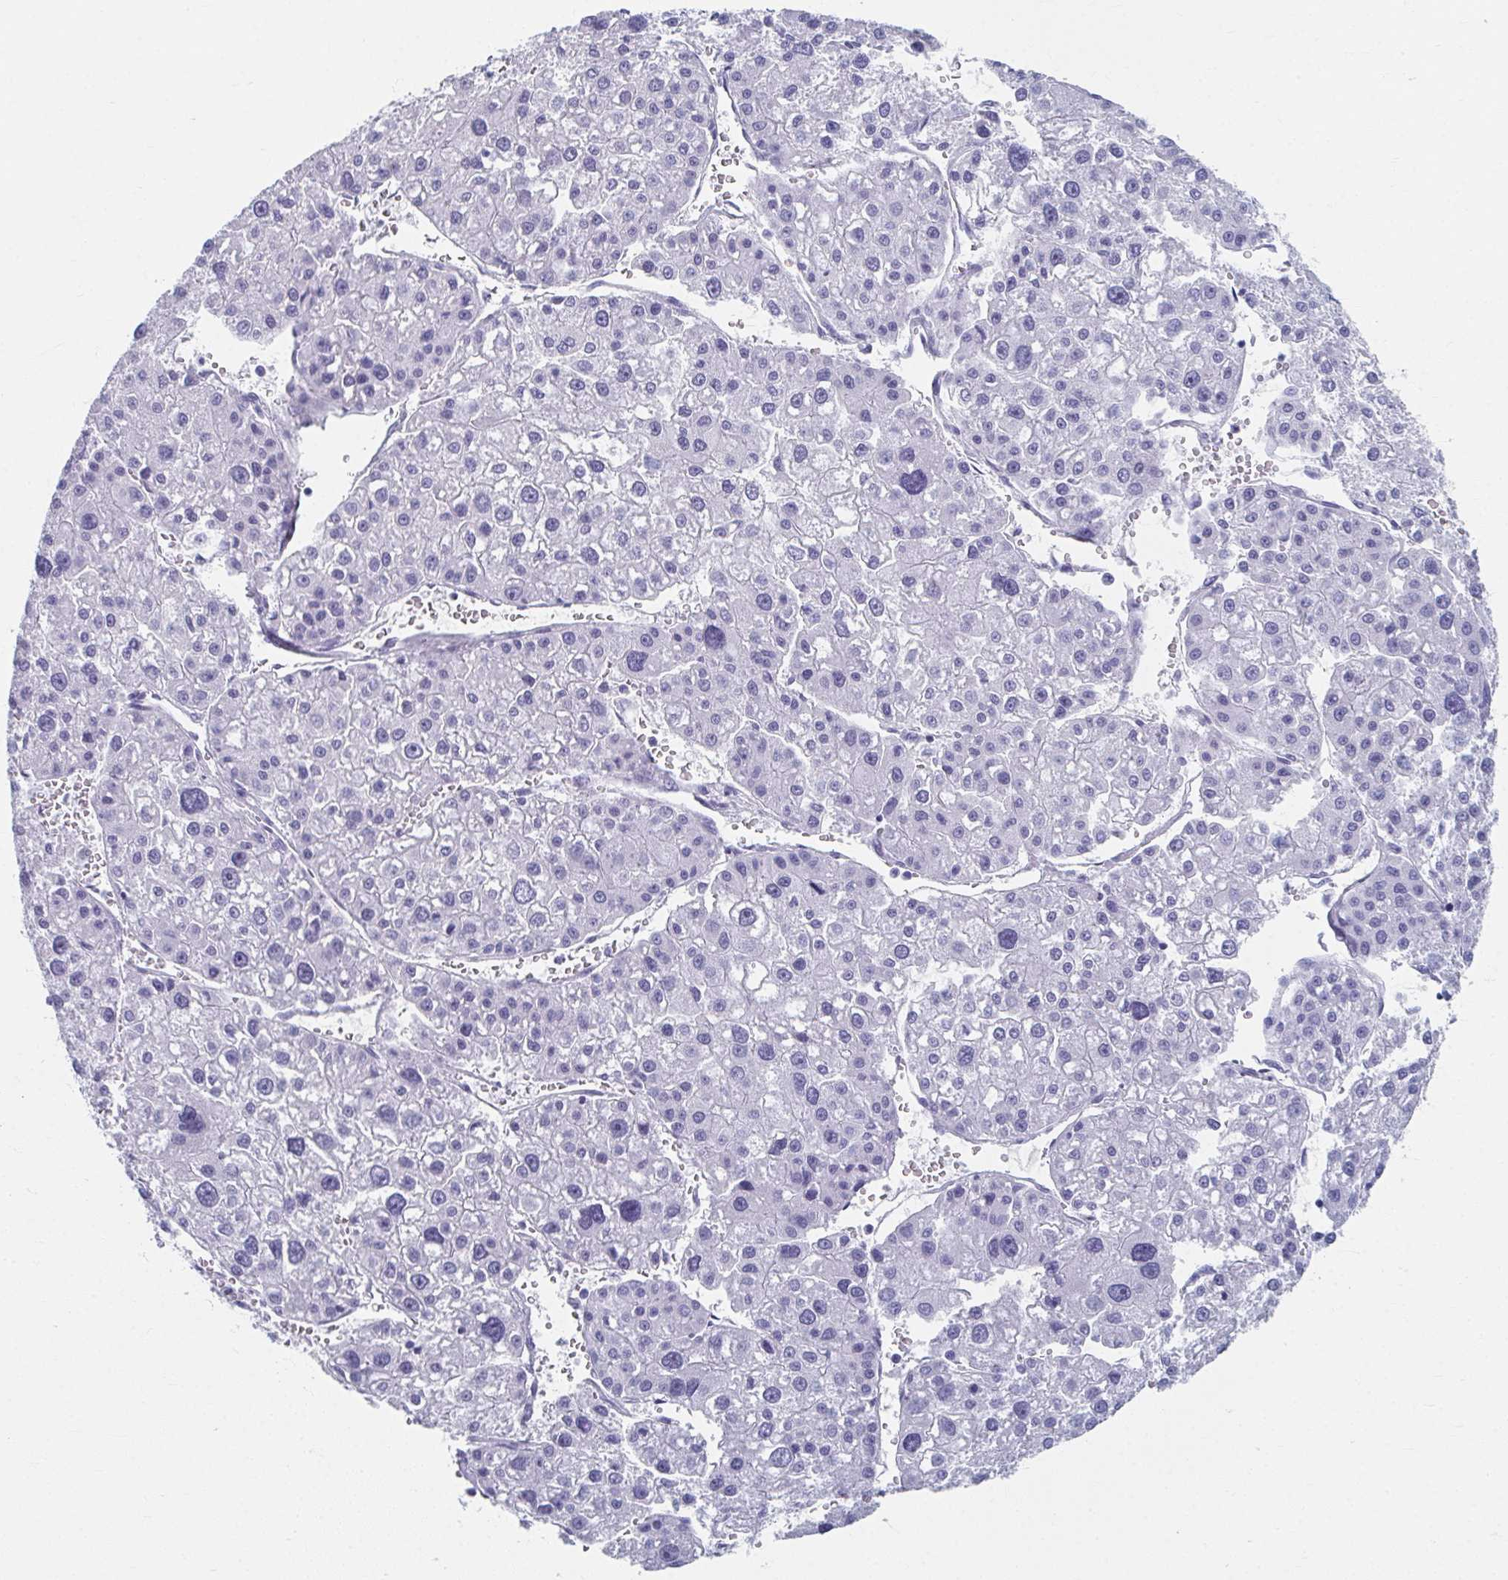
{"staining": {"intensity": "negative", "quantity": "none", "location": "none"}, "tissue": "liver cancer", "cell_type": "Tumor cells", "image_type": "cancer", "snomed": [{"axis": "morphology", "description": "Carcinoma, Hepatocellular, NOS"}, {"axis": "topography", "description": "Liver"}], "caption": "Hepatocellular carcinoma (liver) was stained to show a protein in brown. There is no significant staining in tumor cells.", "gene": "GHRL", "patient": {"sex": "male", "age": 73}}